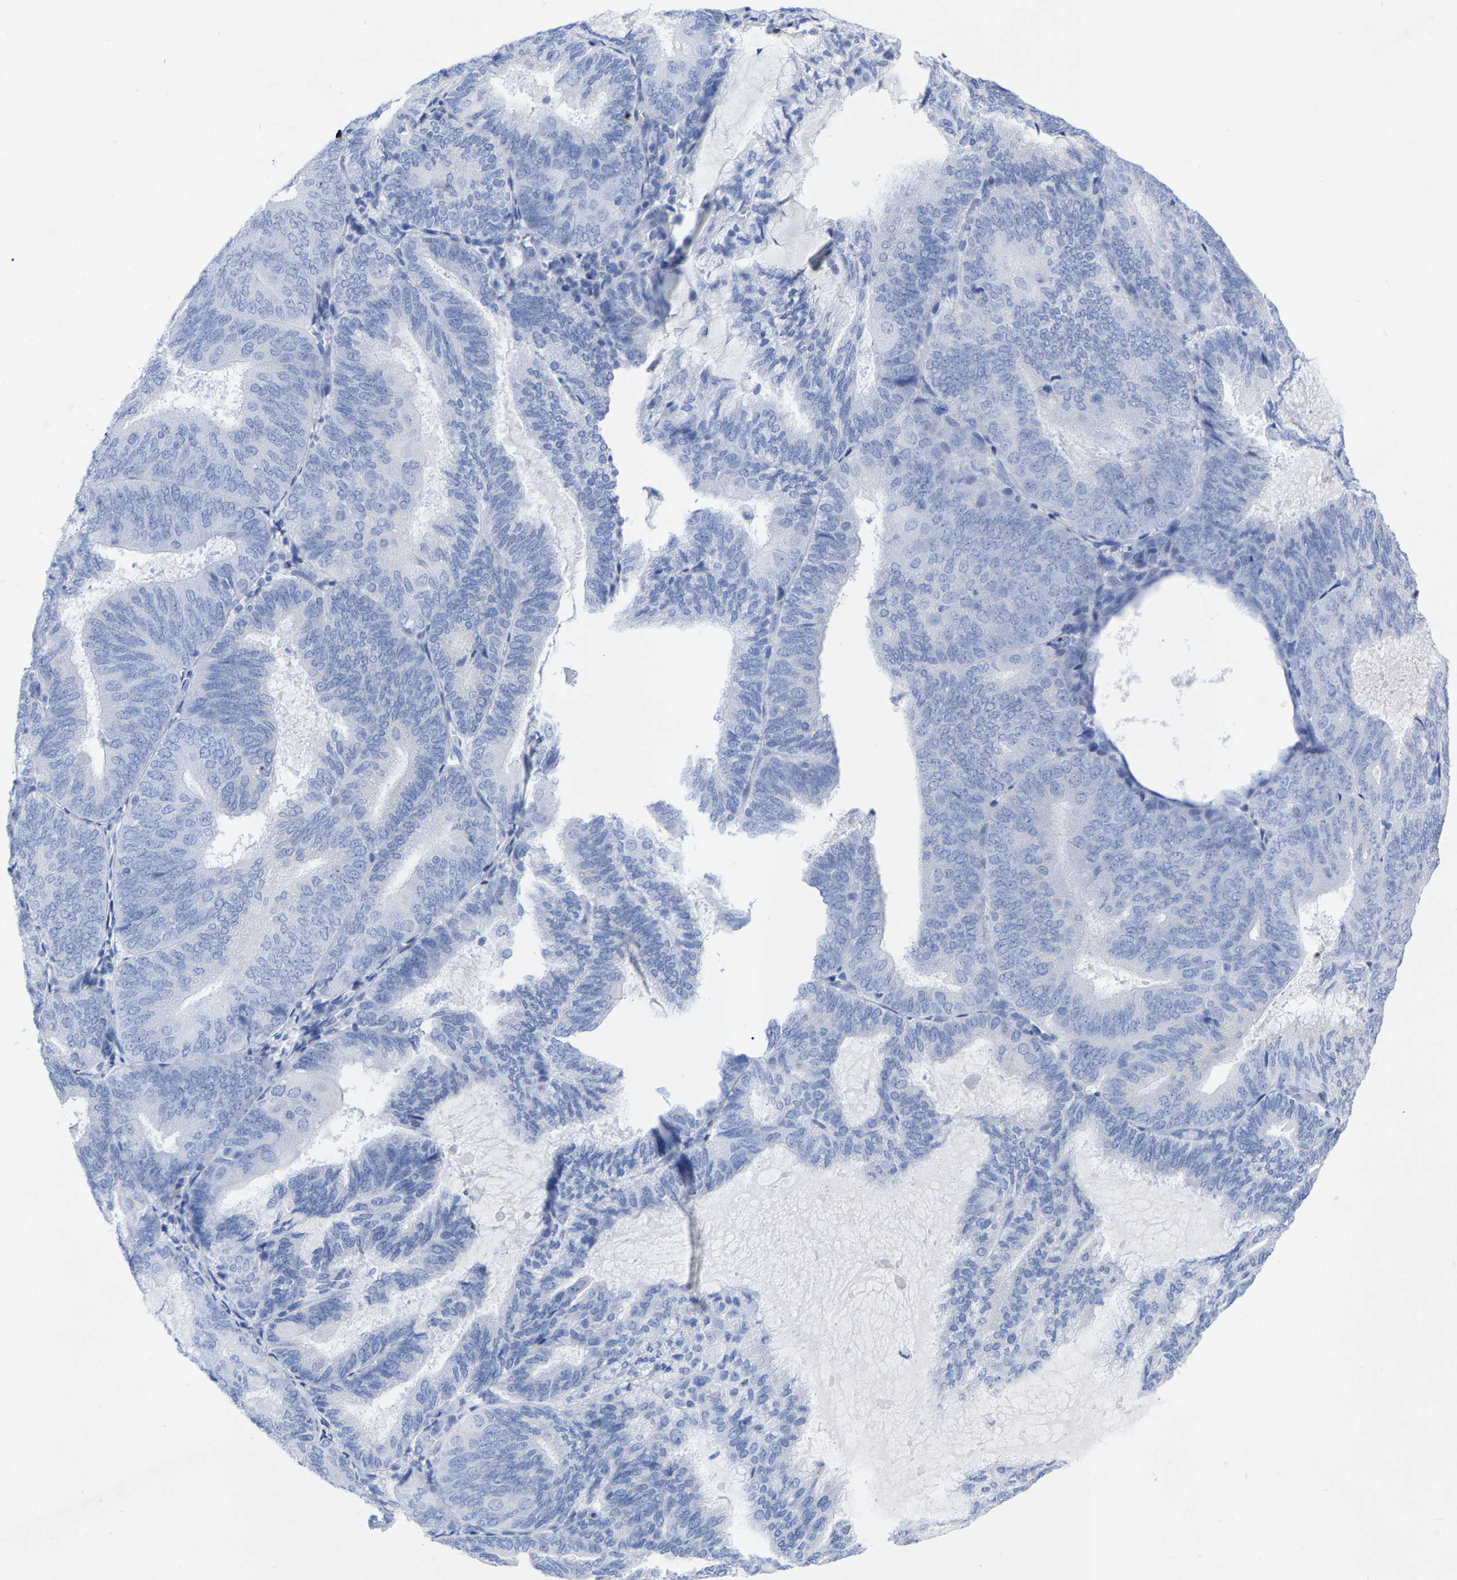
{"staining": {"intensity": "negative", "quantity": "none", "location": "none"}, "tissue": "endometrial cancer", "cell_type": "Tumor cells", "image_type": "cancer", "snomed": [{"axis": "morphology", "description": "Adenocarcinoma, NOS"}, {"axis": "topography", "description": "Endometrium"}], "caption": "Micrograph shows no protein staining in tumor cells of adenocarcinoma (endometrial) tissue. (Stains: DAB (3,3'-diaminobenzidine) immunohistochemistry (IHC) with hematoxylin counter stain, Microscopy: brightfield microscopy at high magnification).", "gene": "ZNF629", "patient": {"sex": "female", "age": 81}}